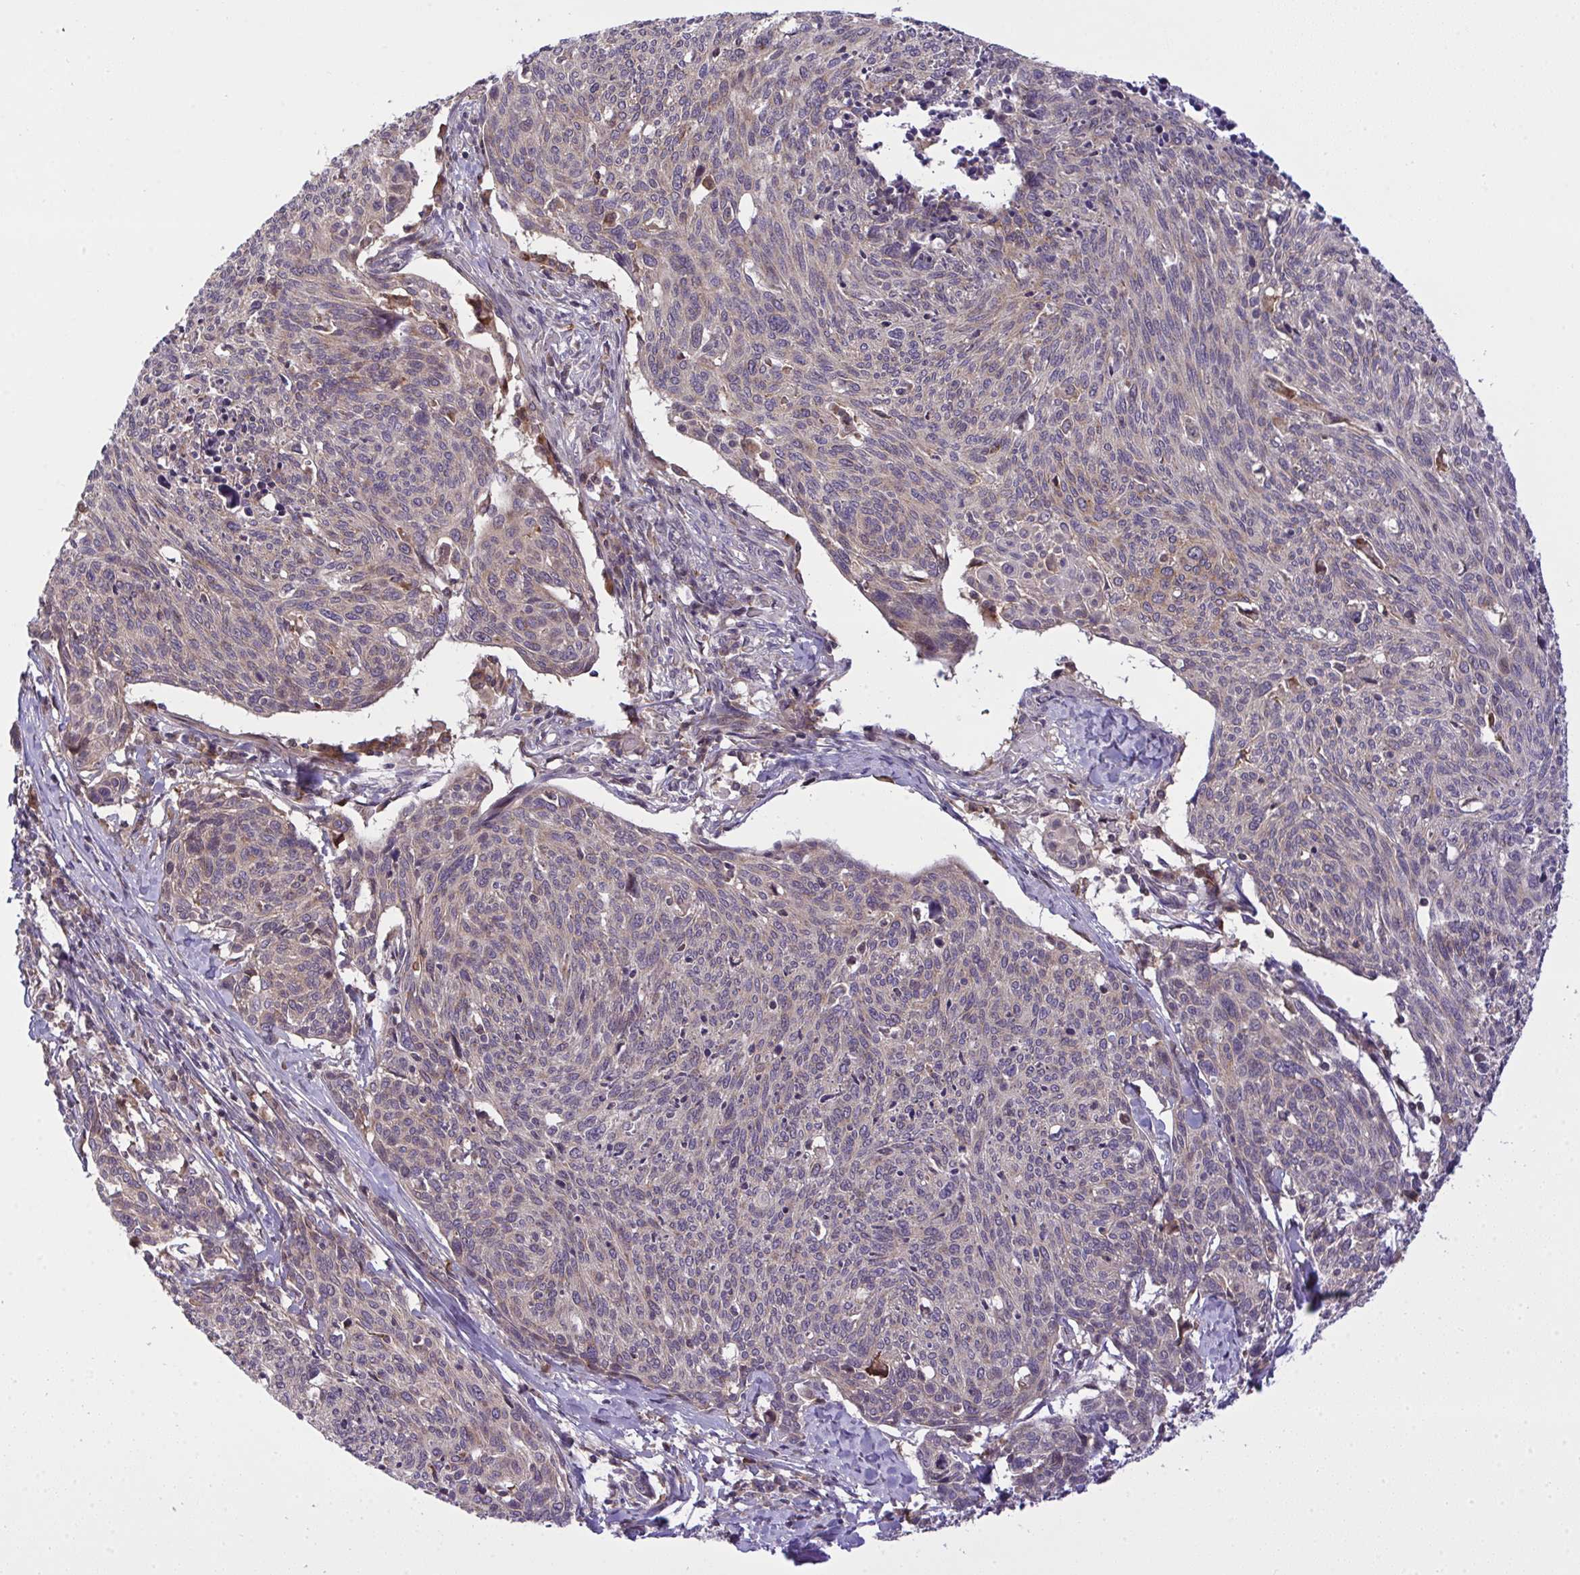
{"staining": {"intensity": "weak", "quantity": "25%-75%", "location": "cytoplasmic/membranous"}, "tissue": "cervical cancer", "cell_type": "Tumor cells", "image_type": "cancer", "snomed": [{"axis": "morphology", "description": "Squamous cell carcinoma, NOS"}, {"axis": "topography", "description": "Cervix"}], "caption": "Squamous cell carcinoma (cervical) stained with a protein marker demonstrates weak staining in tumor cells.", "gene": "SLC9A6", "patient": {"sex": "female", "age": 49}}